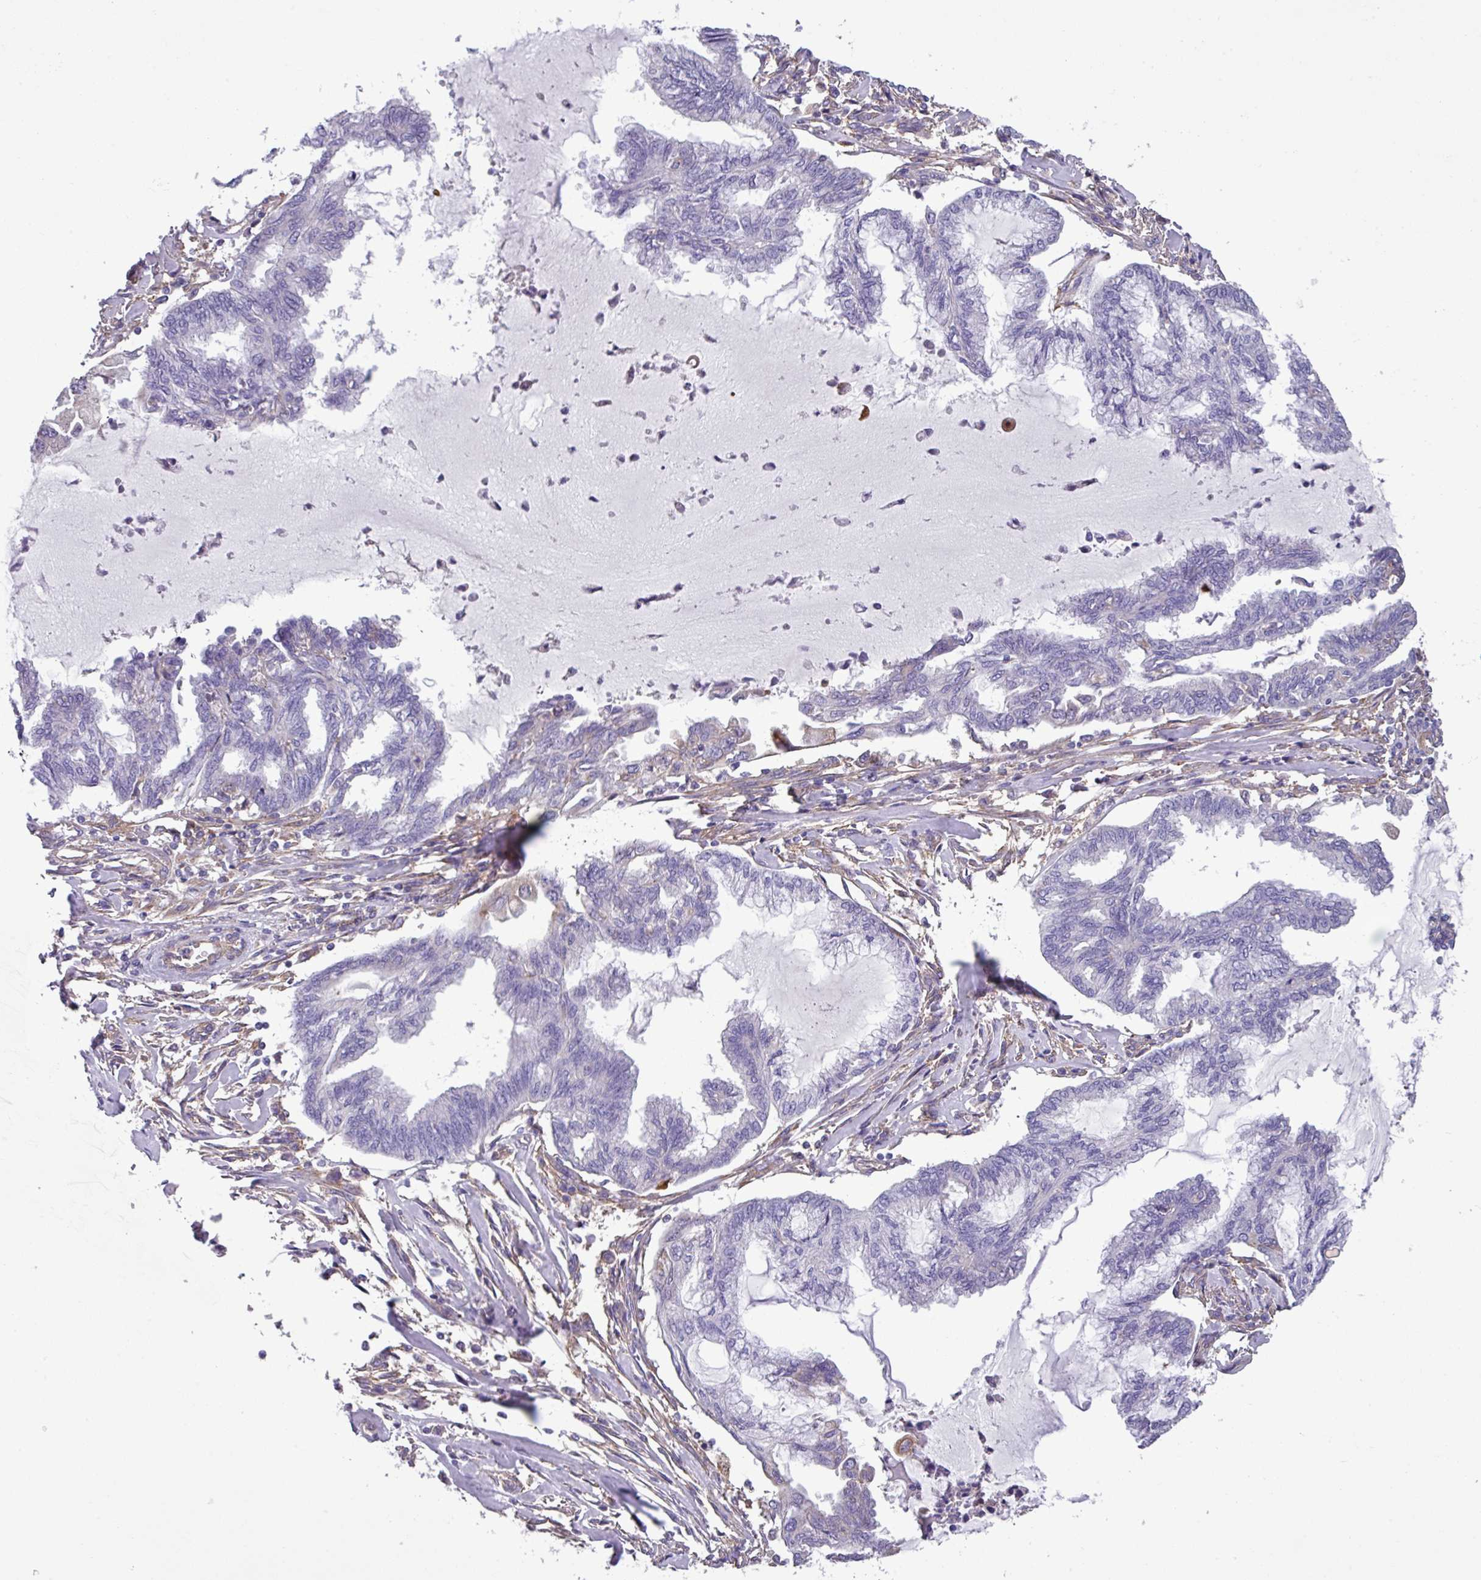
{"staining": {"intensity": "negative", "quantity": "none", "location": "none"}, "tissue": "endometrial cancer", "cell_type": "Tumor cells", "image_type": "cancer", "snomed": [{"axis": "morphology", "description": "Adenocarcinoma, NOS"}, {"axis": "topography", "description": "Endometrium"}], "caption": "Endometrial cancer stained for a protein using immunohistochemistry reveals no positivity tumor cells.", "gene": "SLC23A2", "patient": {"sex": "female", "age": 86}}